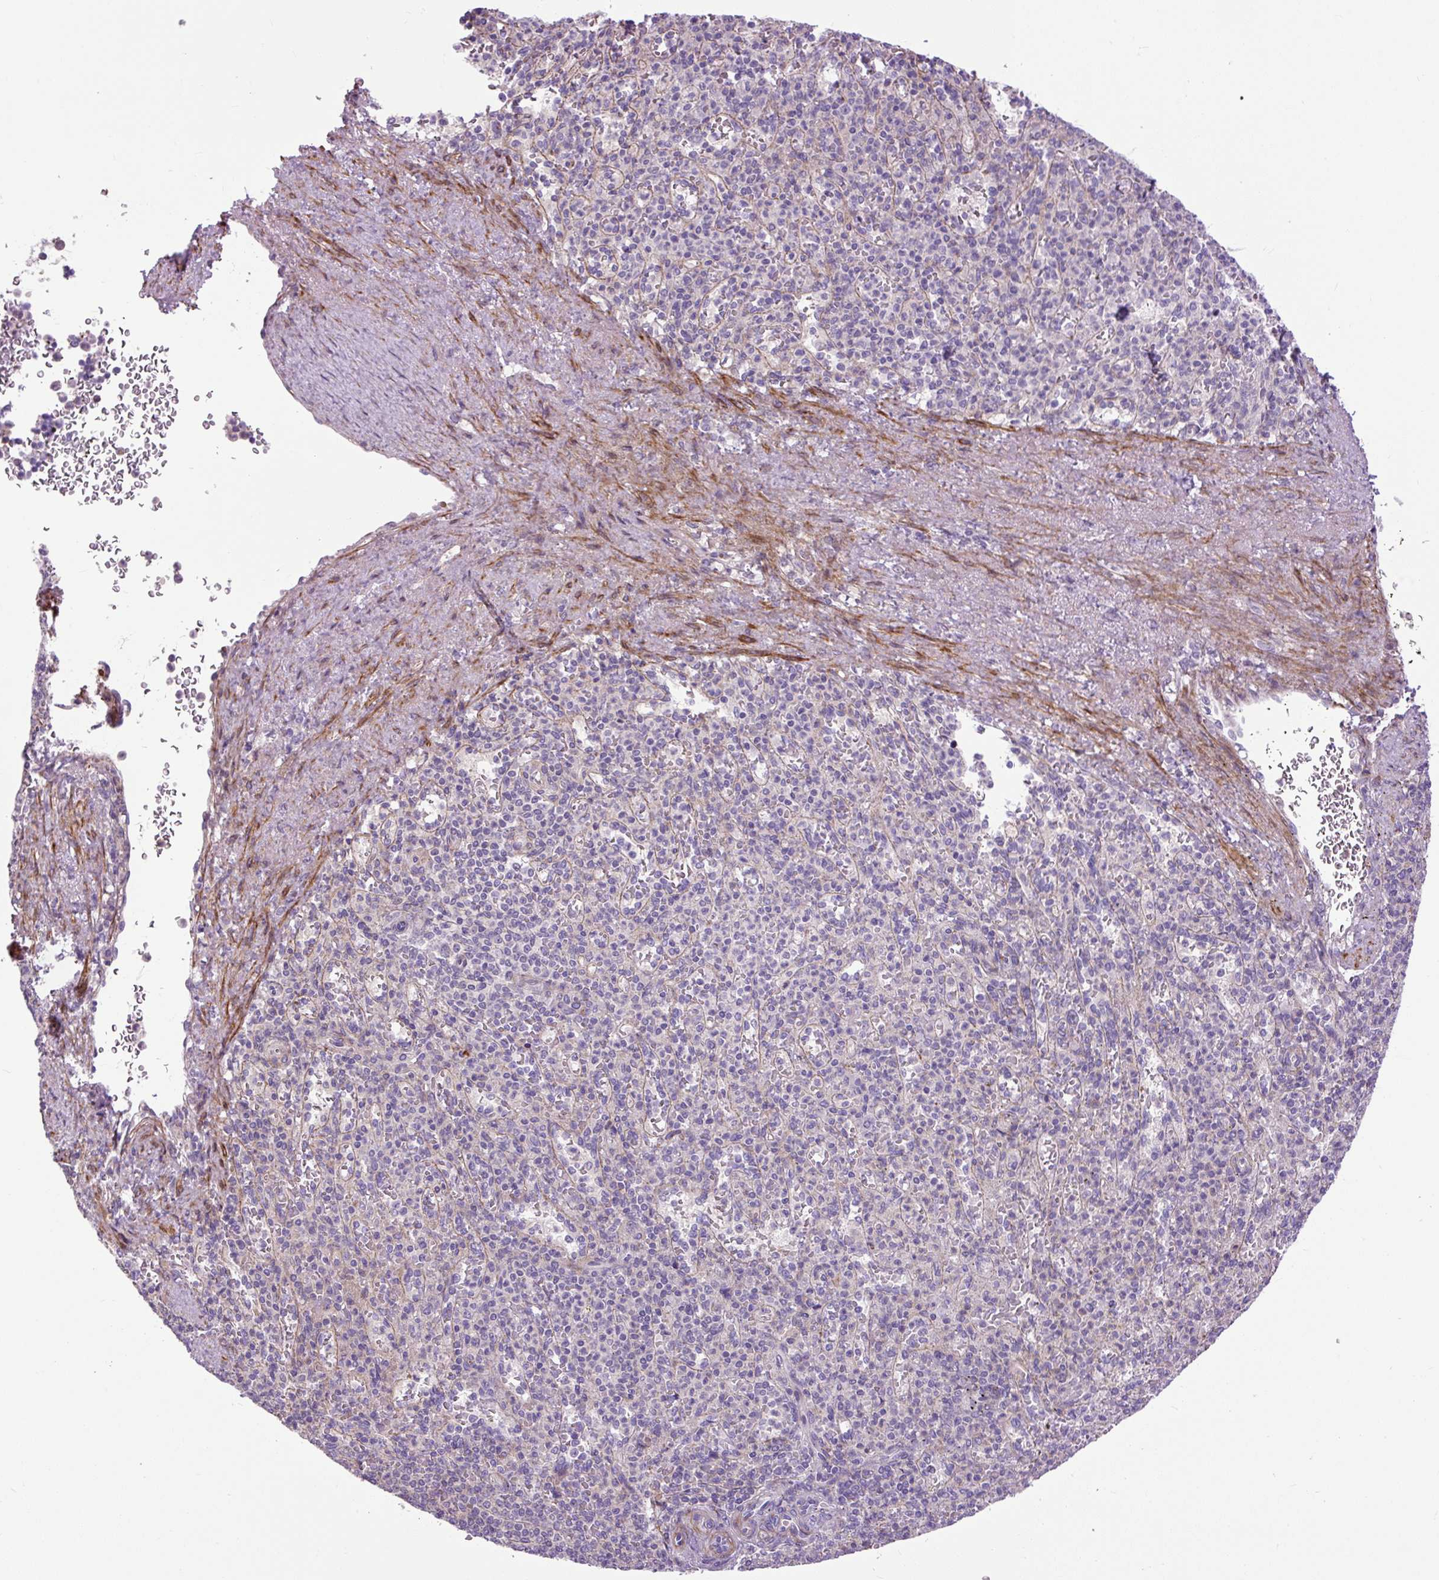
{"staining": {"intensity": "negative", "quantity": "none", "location": "none"}, "tissue": "spleen", "cell_type": "Cells in red pulp", "image_type": "normal", "snomed": [{"axis": "morphology", "description": "Normal tissue, NOS"}, {"axis": "topography", "description": "Spleen"}], "caption": "Immunohistochemistry photomicrograph of normal human spleen stained for a protein (brown), which exhibits no staining in cells in red pulp.", "gene": "ZNF197", "patient": {"sex": "female", "age": 74}}